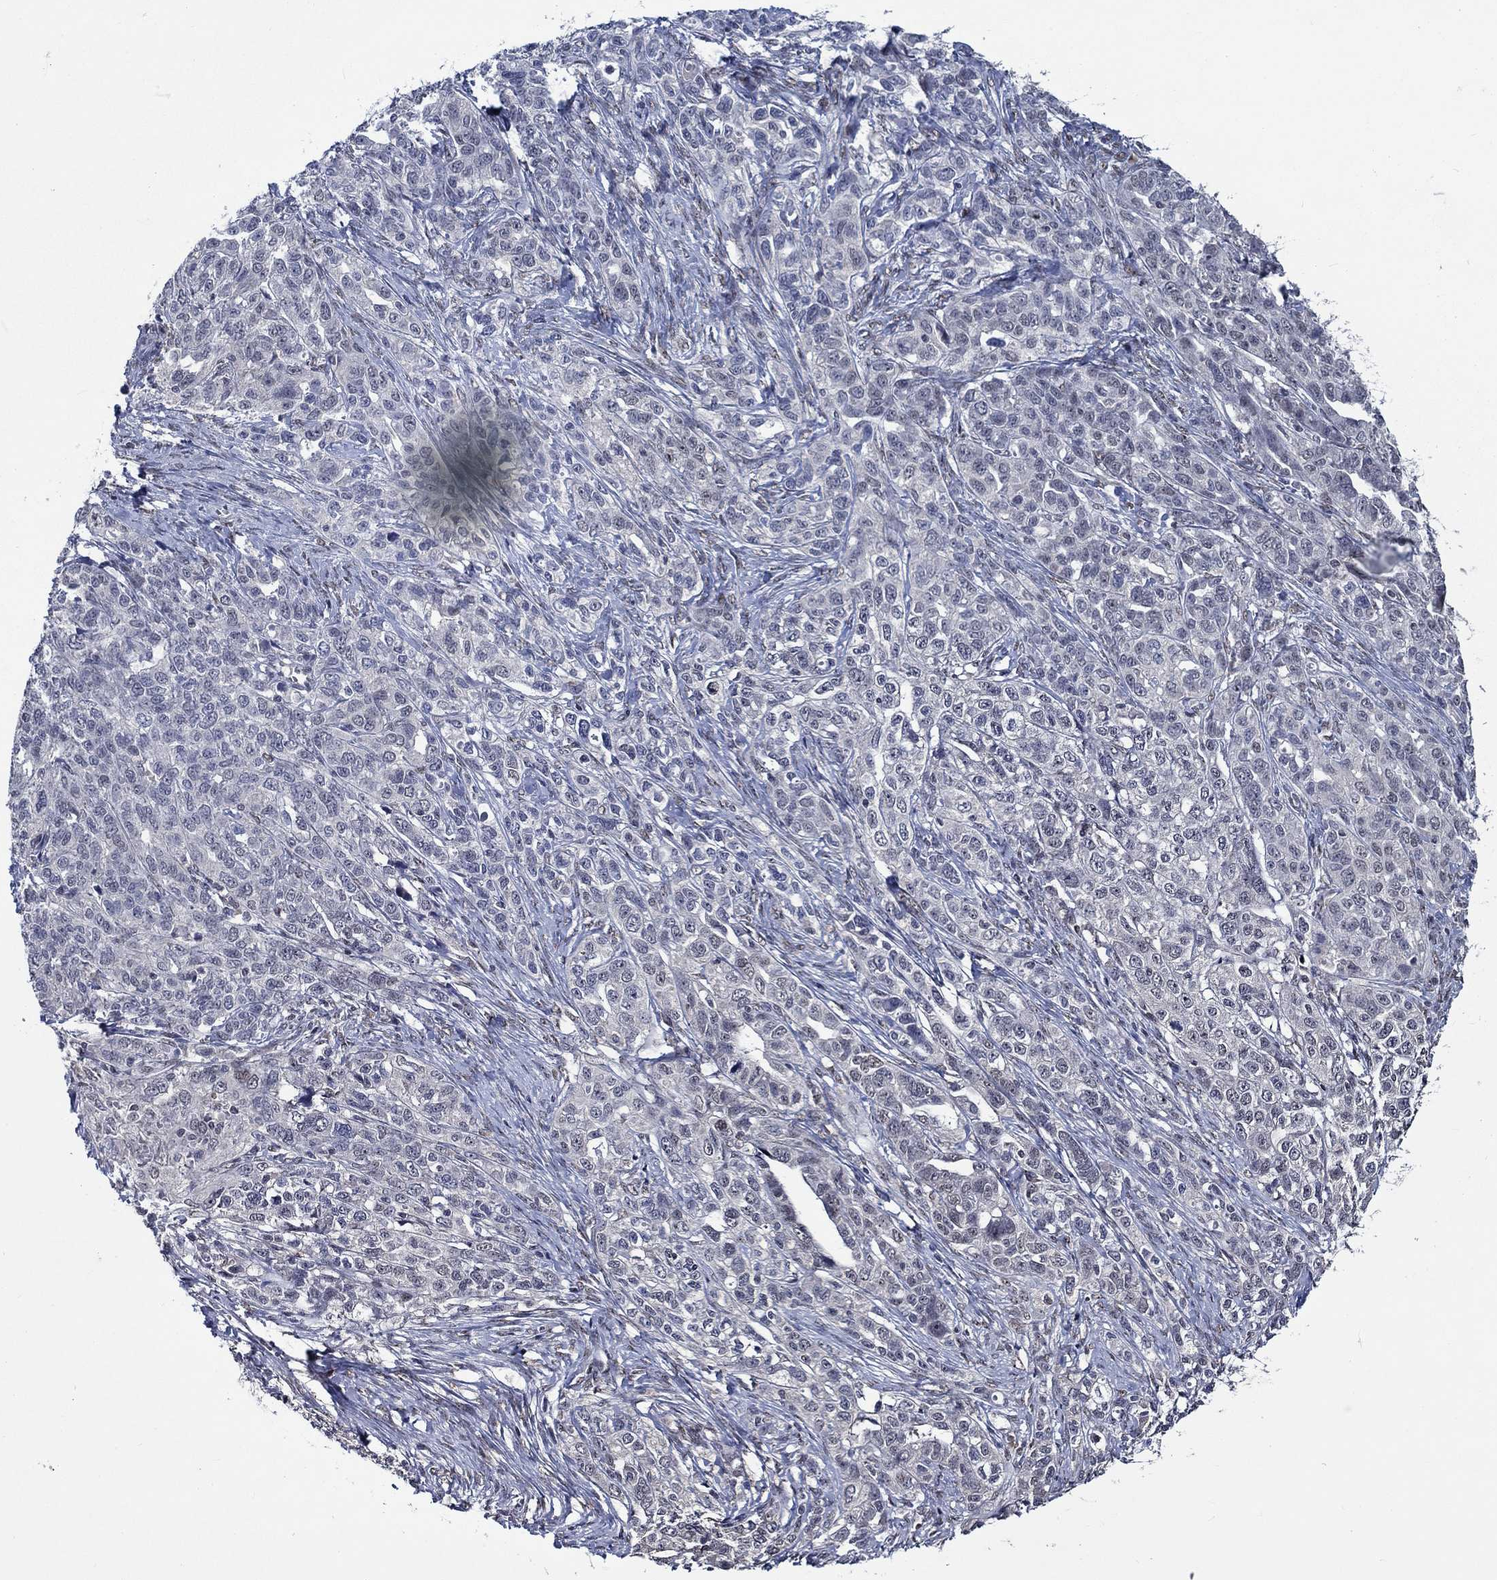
{"staining": {"intensity": "negative", "quantity": "none", "location": "none"}, "tissue": "ovarian cancer", "cell_type": "Tumor cells", "image_type": "cancer", "snomed": [{"axis": "morphology", "description": "Cystadenocarcinoma, serous, NOS"}, {"axis": "topography", "description": "Ovary"}], "caption": "This is an immunohistochemistry (IHC) histopathology image of ovarian cancer (serous cystadenocarcinoma). There is no staining in tumor cells.", "gene": "HTN1", "patient": {"sex": "female", "age": 71}}